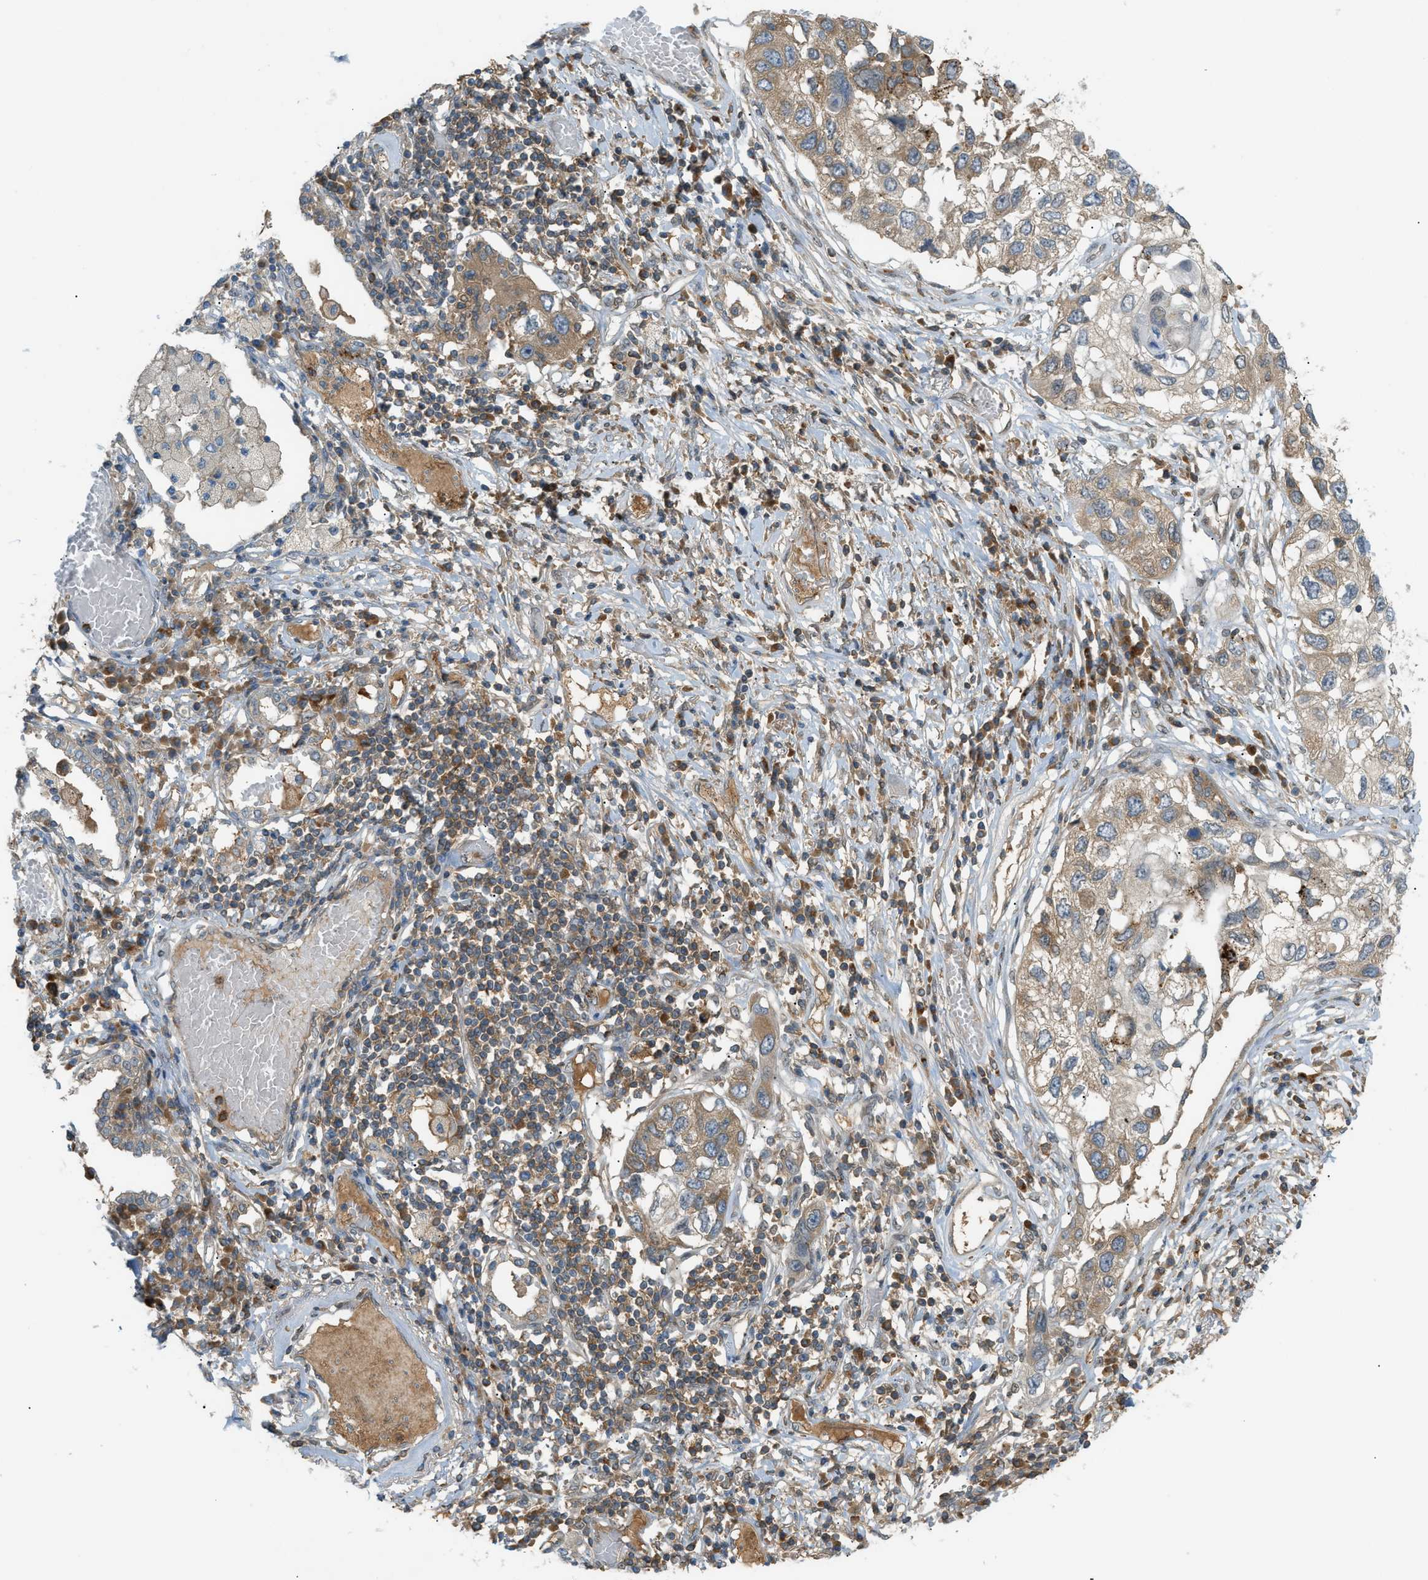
{"staining": {"intensity": "moderate", "quantity": "<25%", "location": "cytoplasmic/membranous"}, "tissue": "lung cancer", "cell_type": "Tumor cells", "image_type": "cancer", "snomed": [{"axis": "morphology", "description": "Squamous cell carcinoma, NOS"}, {"axis": "topography", "description": "Lung"}], "caption": "The immunohistochemical stain highlights moderate cytoplasmic/membranous staining in tumor cells of squamous cell carcinoma (lung) tissue.", "gene": "DYRK1A", "patient": {"sex": "male", "age": 71}}